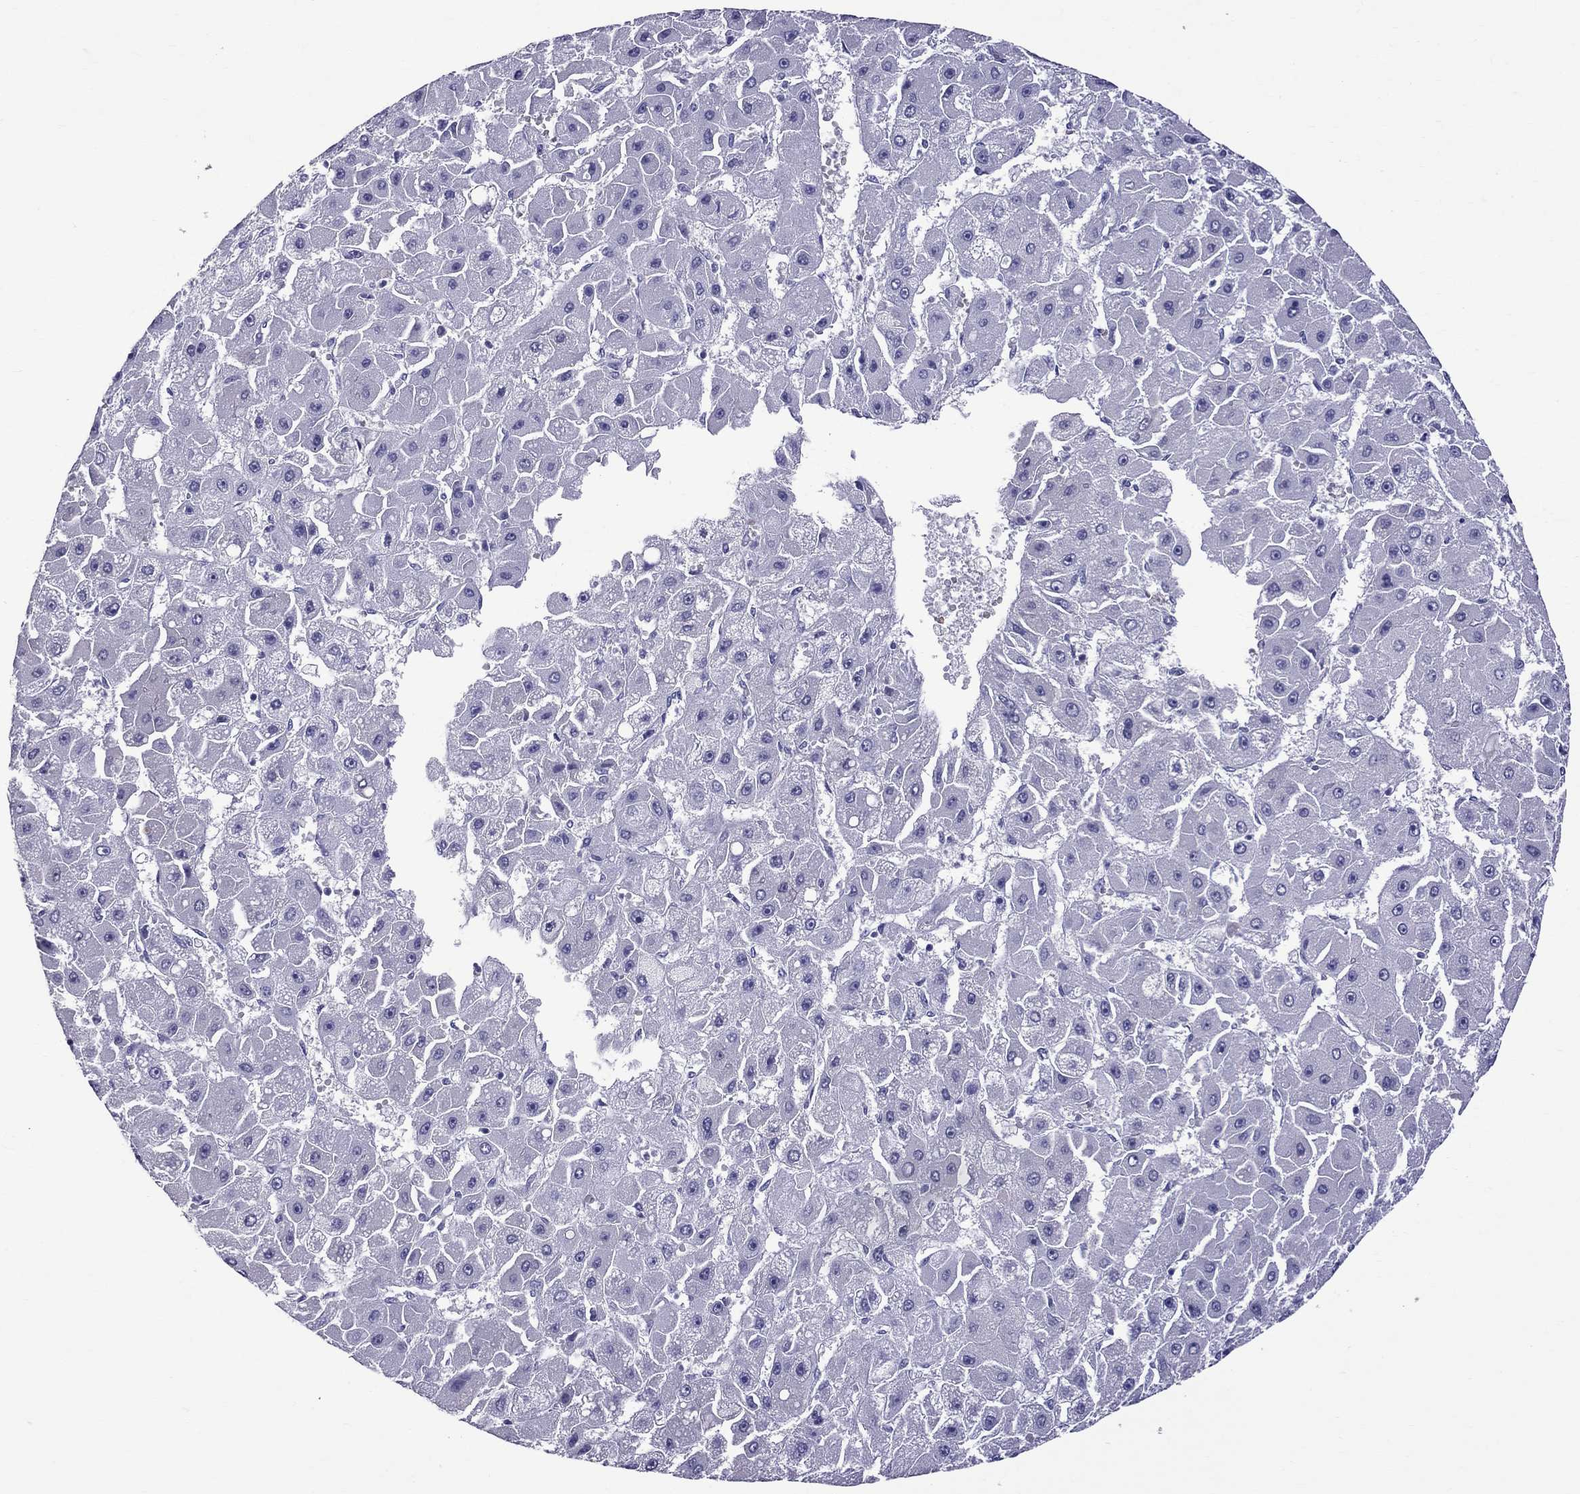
{"staining": {"intensity": "negative", "quantity": "none", "location": "none"}, "tissue": "liver cancer", "cell_type": "Tumor cells", "image_type": "cancer", "snomed": [{"axis": "morphology", "description": "Carcinoma, Hepatocellular, NOS"}, {"axis": "topography", "description": "Liver"}], "caption": "Immunohistochemistry (IHC) of liver hepatocellular carcinoma demonstrates no positivity in tumor cells.", "gene": "SCART1", "patient": {"sex": "female", "age": 25}}